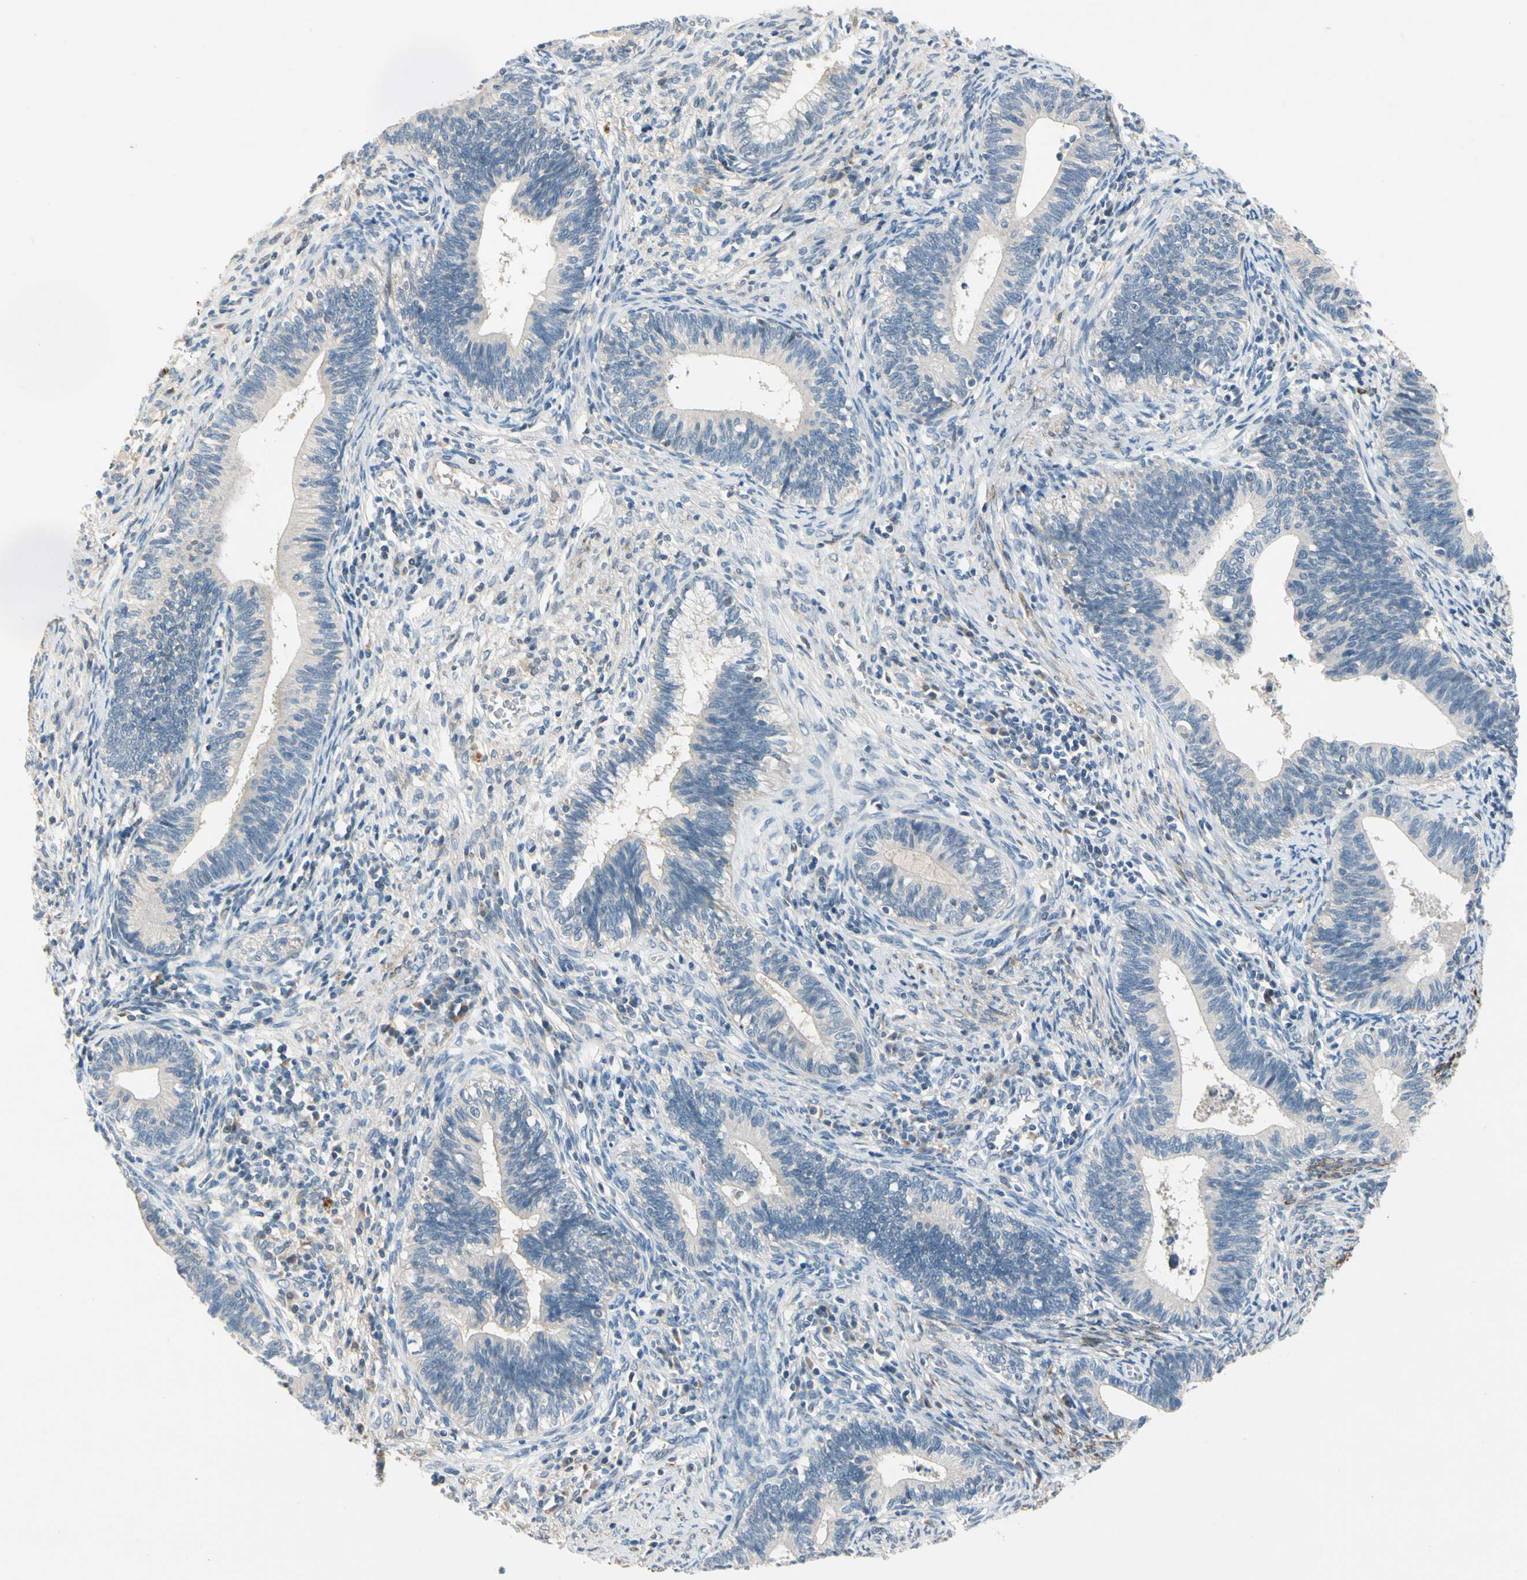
{"staining": {"intensity": "negative", "quantity": "none", "location": "none"}, "tissue": "cervical cancer", "cell_type": "Tumor cells", "image_type": "cancer", "snomed": [{"axis": "morphology", "description": "Adenocarcinoma, NOS"}, {"axis": "topography", "description": "Cervix"}], "caption": "Micrograph shows no protein positivity in tumor cells of cervical adenocarcinoma tissue.", "gene": "SLC27A6", "patient": {"sex": "female", "age": 44}}